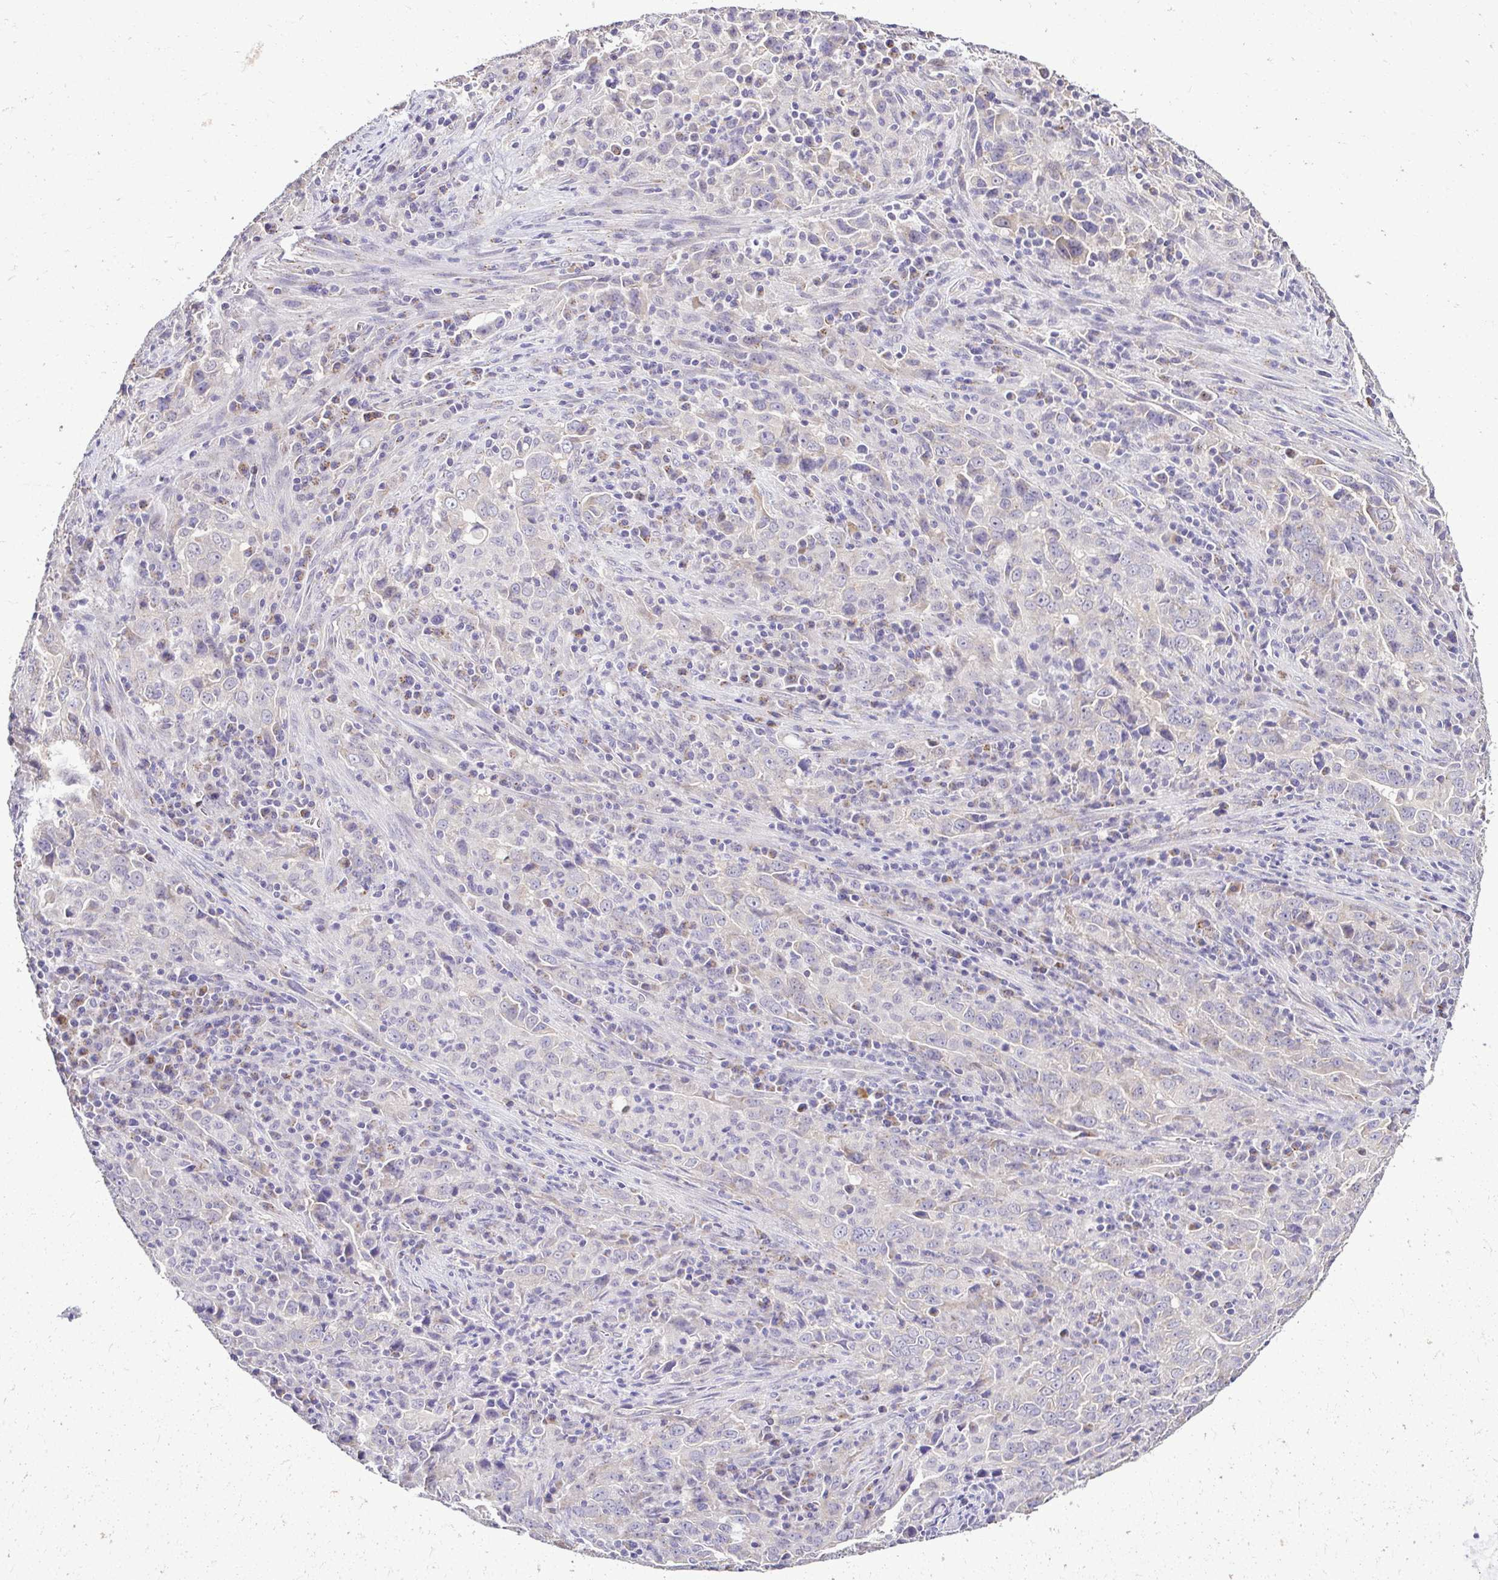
{"staining": {"intensity": "weak", "quantity": "25%-75%", "location": "cytoplasmic/membranous"}, "tissue": "lung cancer", "cell_type": "Tumor cells", "image_type": "cancer", "snomed": [{"axis": "morphology", "description": "Adenocarcinoma, NOS"}, {"axis": "topography", "description": "Lung"}], "caption": "High-power microscopy captured an IHC histopathology image of lung cancer, revealing weak cytoplasmic/membranous positivity in about 25%-75% of tumor cells.", "gene": "KIAA1210", "patient": {"sex": "male", "age": 67}}